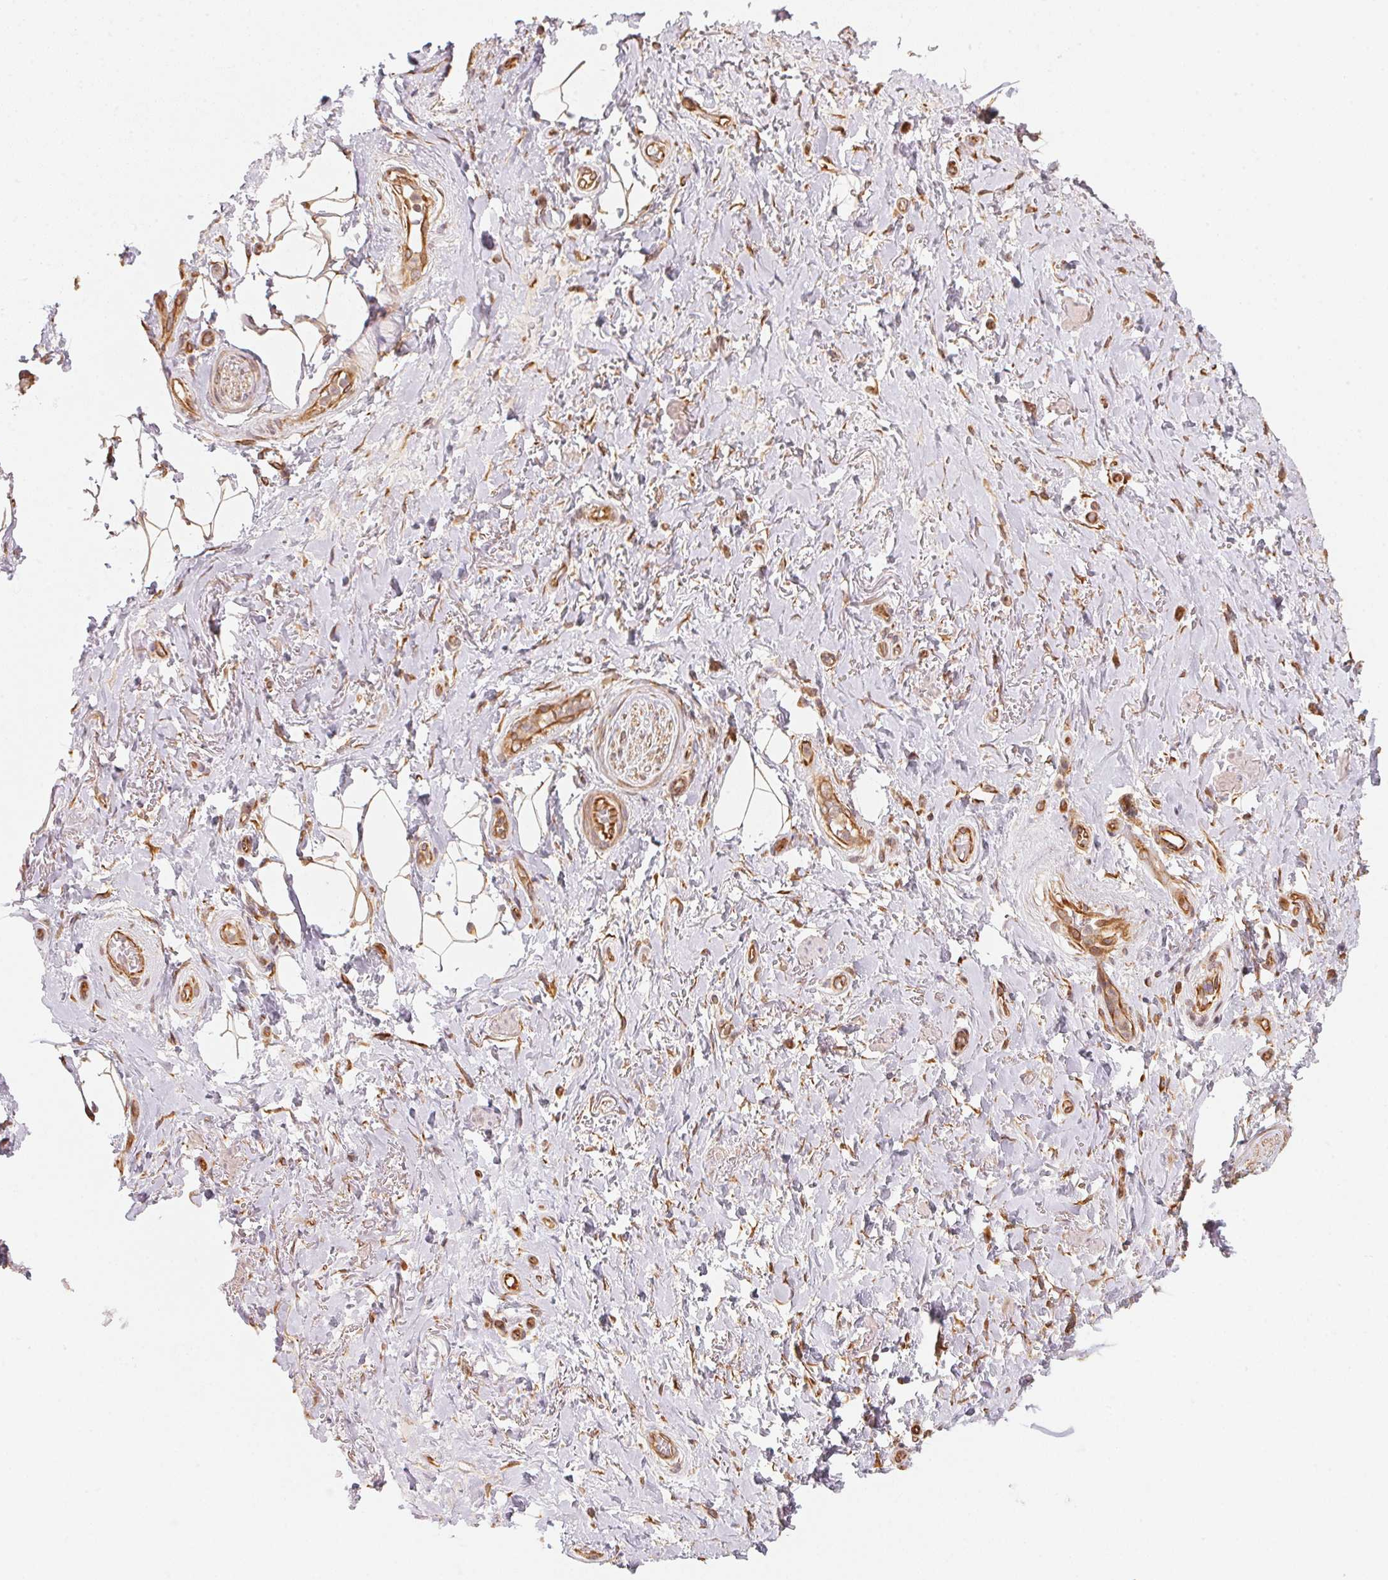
{"staining": {"intensity": "moderate", "quantity": ">75%", "location": "cytoplasmic/membranous"}, "tissue": "adipose tissue", "cell_type": "Adipocytes", "image_type": "normal", "snomed": [{"axis": "morphology", "description": "Normal tissue, NOS"}, {"axis": "topography", "description": "Anal"}, {"axis": "topography", "description": "Peripheral nerve tissue"}], "caption": "IHC (DAB) staining of benign human adipose tissue exhibits moderate cytoplasmic/membranous protein staining in about >75% of adipocytes.", "gene": "FOXR2", "patient": {"sex": "male", "age": 53}}